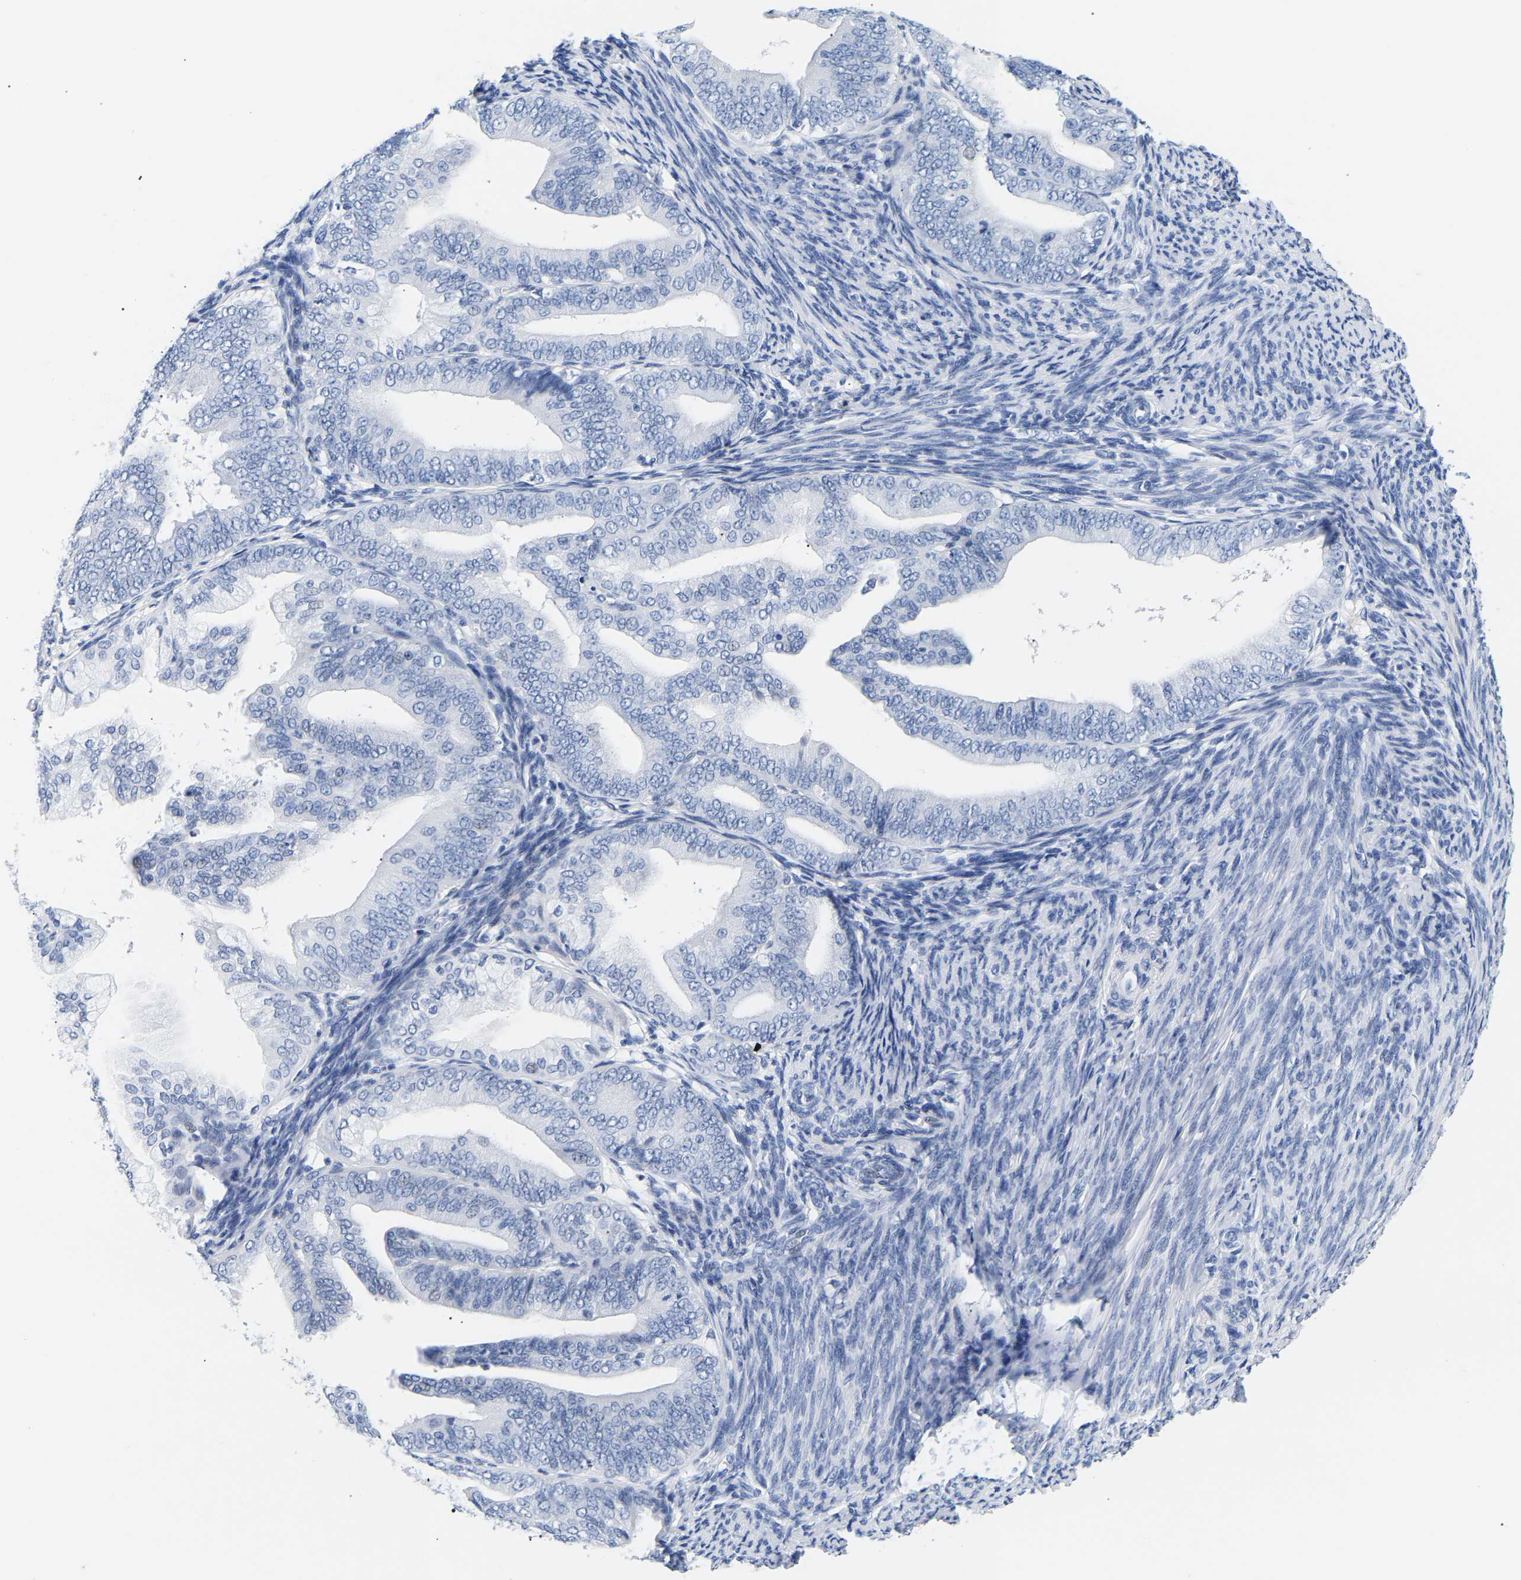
{"staining": {"intensity": "negative", "quantity": "none", "location": "none"}, "tissue": "endometrial cancer", "cell_type": "Tumor cells", "image_type": "cancer", "snomed": [{"axis": "morphology", "description": "Adenocarcinoma, NOS"}, {"axis": "topography", "description": "Endometrium"}], "caption": "DAB immunohistochemical staining of human endometrial cancer (adenocarcinoma) displays no significant expression in tumor cells. (DAB (3,3'-diaminobenzidine) immunohistochemistry visualized using brightfield microscopy, high magnification).", "gene": "SPINK2", "patient": {"sex": "female", "age": 63}}